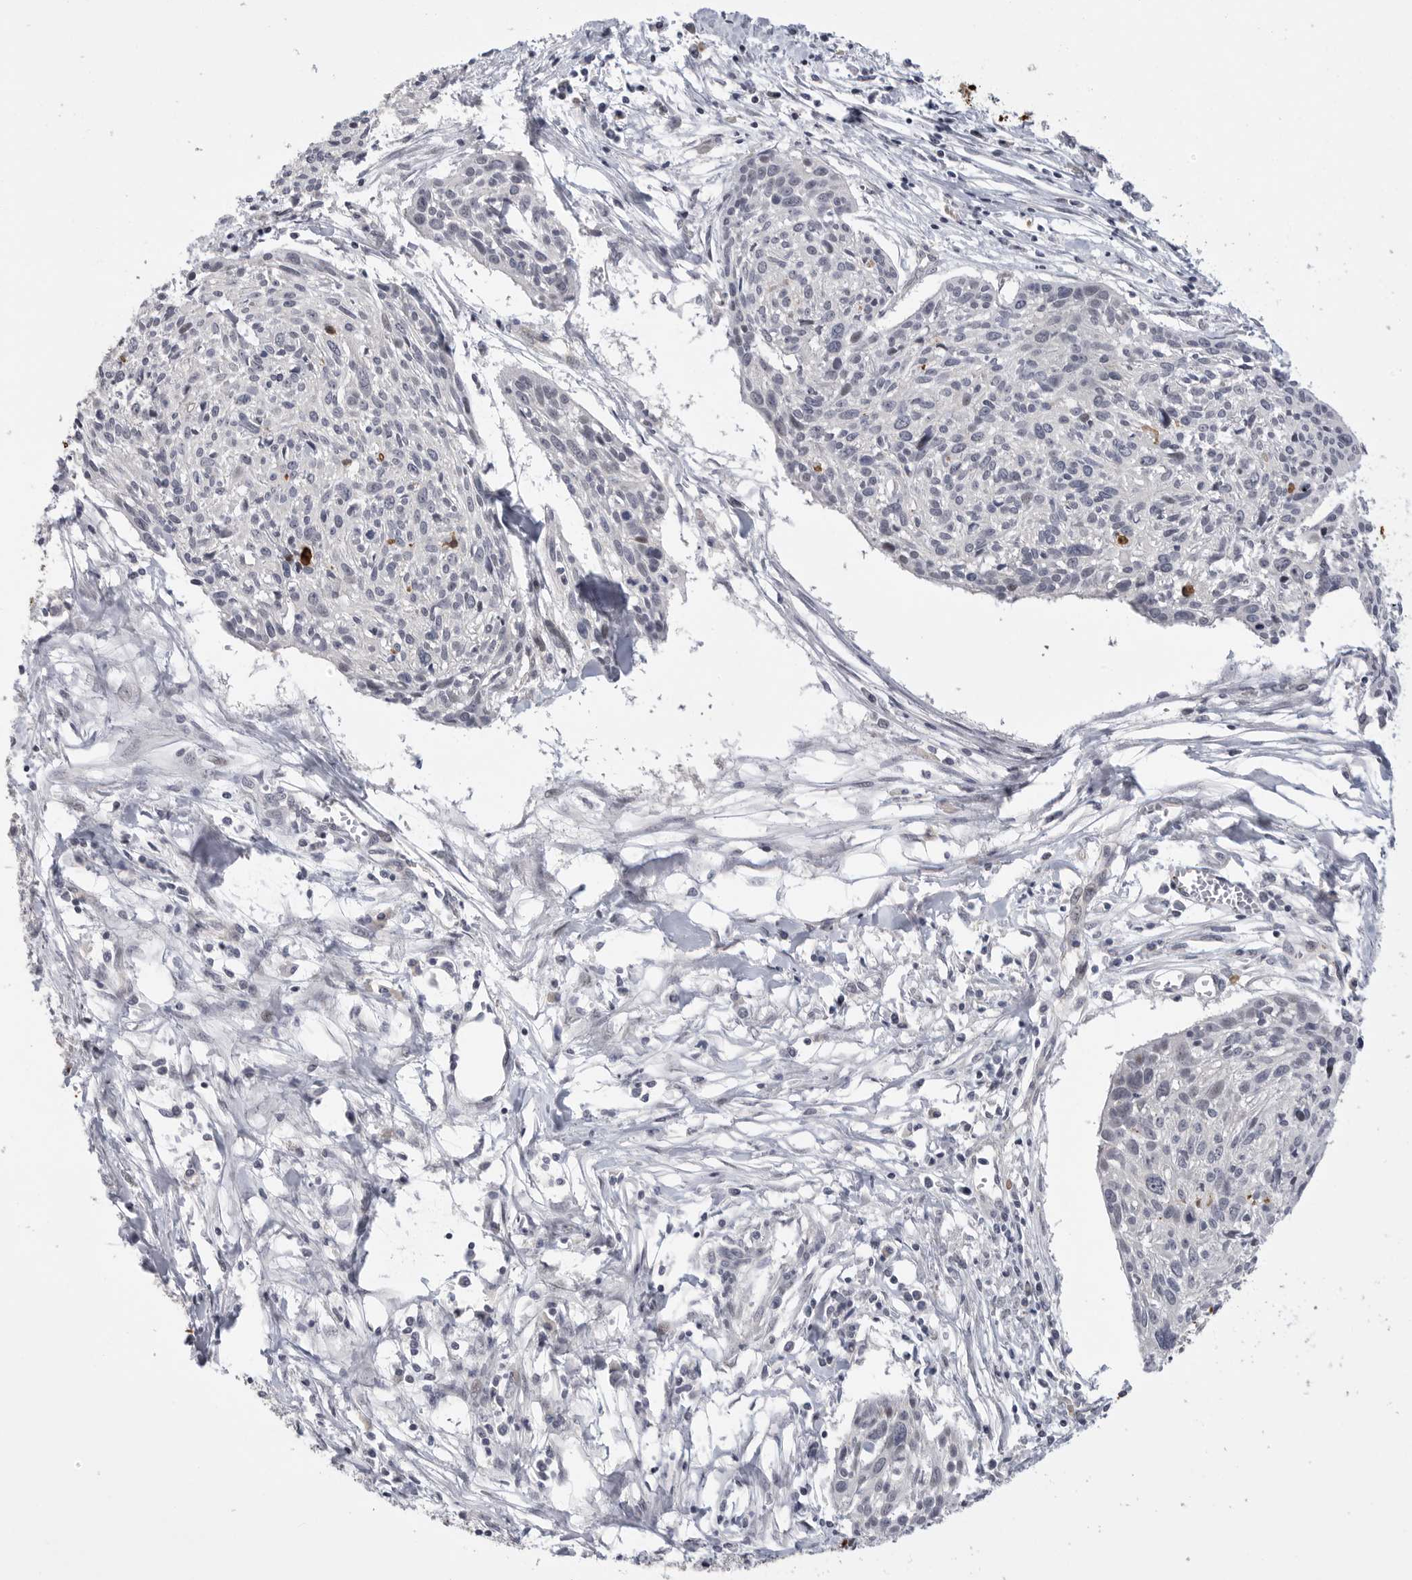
{"staining": {"intensity": "negative", "quantity": "none", "location": "none"}, "tissue": "cervical cancer", "cell_type": "Tumor cells", "image_type": "cancer", "snomed": [{"axis": "morphology", "description": "Squamous cell carcinoma, NOS"}, {"axis": "topography", "description": "Cervix"}], "caption": "High magnification brightfield microscopy of cervical squamous cell carcinoma stained with DAB (brown) and counterstained with hematoxylin (blue): tumor cells show no significant expression. Brightfield microscopy of immunohistochemistry stained with DAB (3,3'-diaminobenzidine) (brown) and hematoxylin (blue), captured at high magnification.", "gene": "FBXO43", "patient": {"sex": "female", "age": 51}}